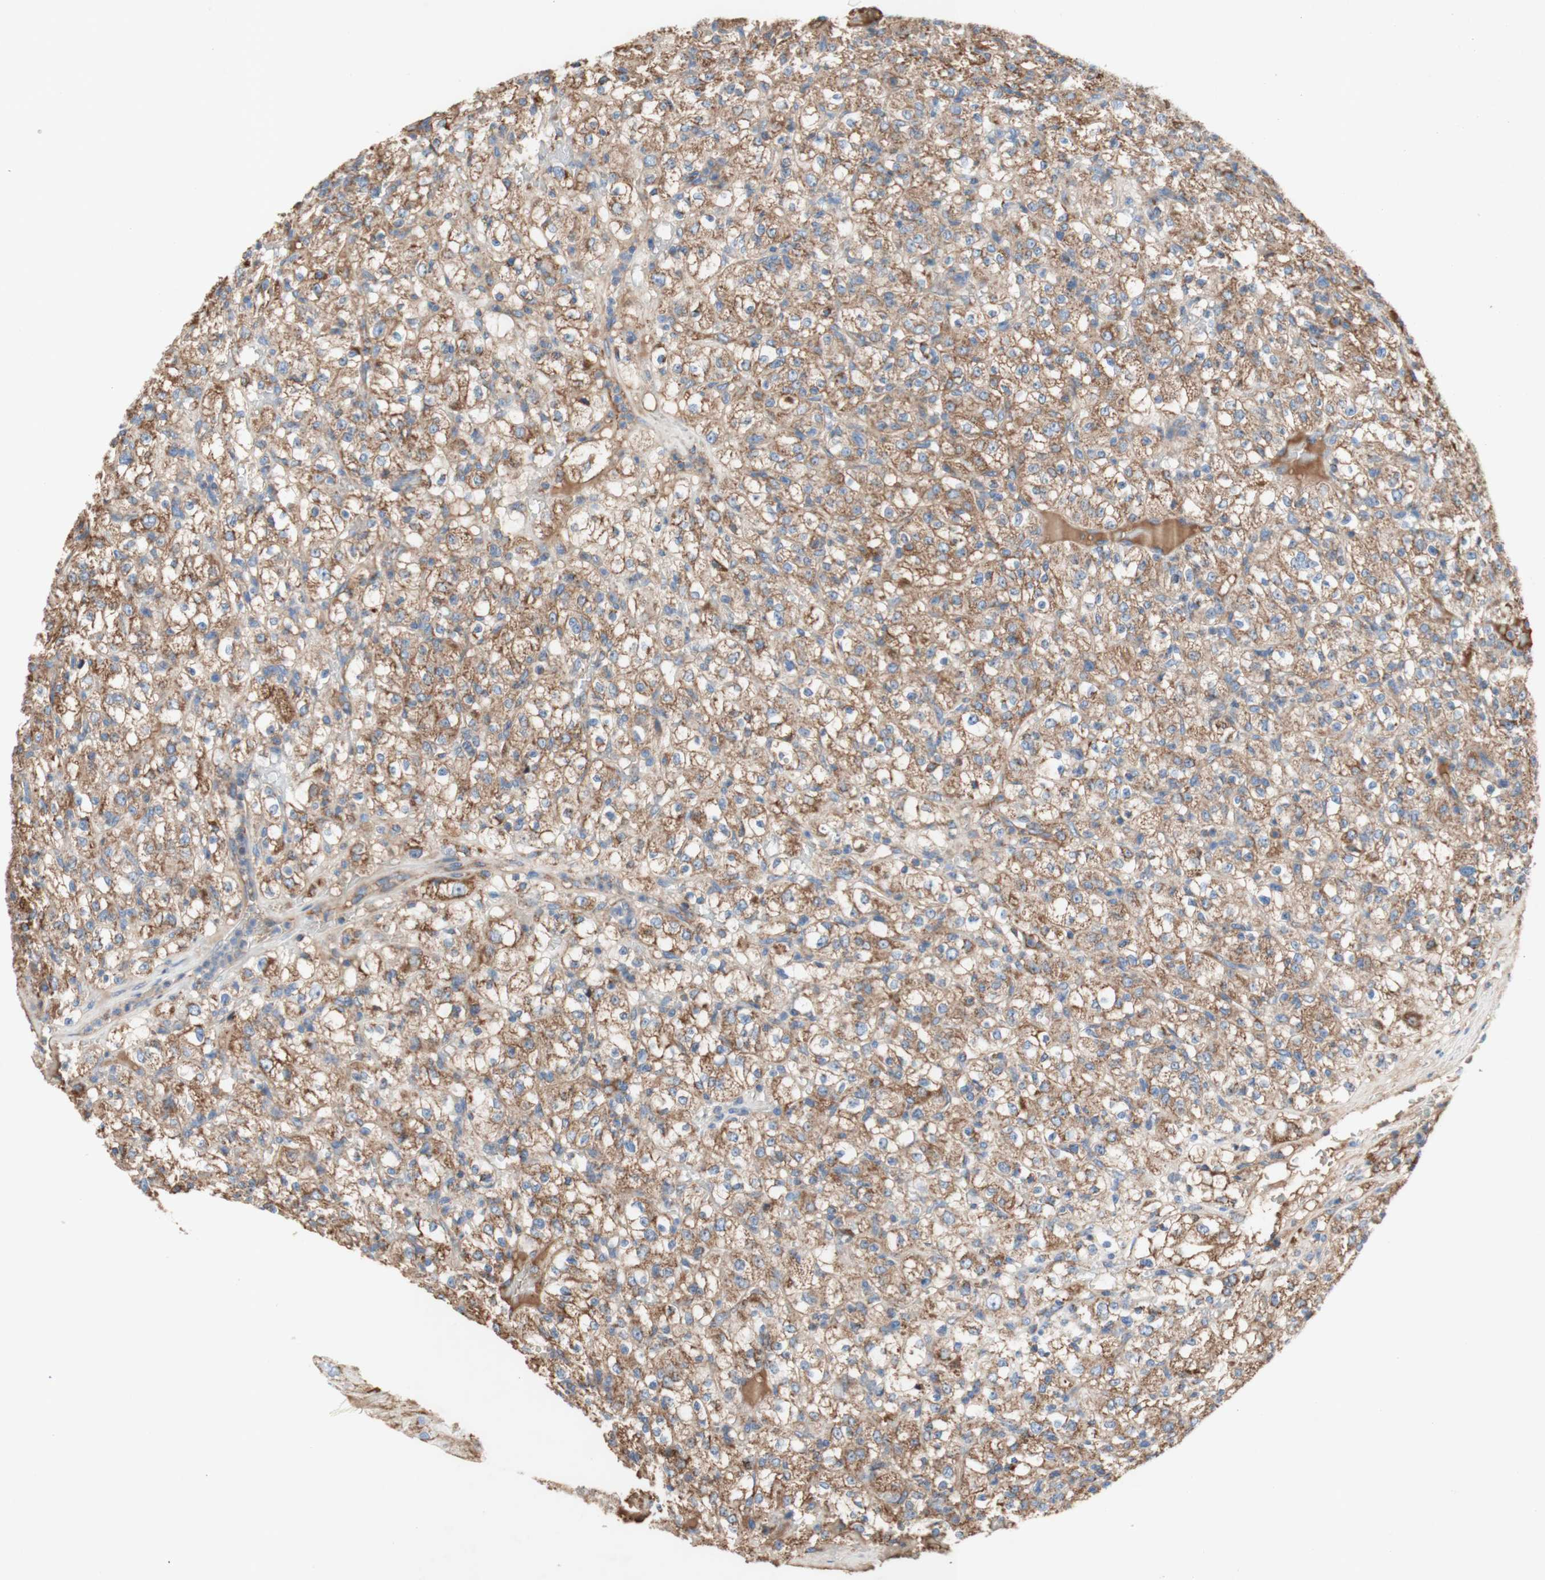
{"staining": {"intensity": "moderate", "quantity": ">75%", "location": "cytoplasmic/membranous"}, "tissue": "renal cancer", "cell_type": "Tumor cells", "image_type": "cancer", "snomed": [{"axis": "morphology", "description": "Normal tissue, NOS"}, {"axis": "morphology", "description": "Adenocarcinoma, NOS"}, {"axis": "topography", "description": "Kidney"}], "caption": "Protein expression analysis of human renal cancer reveals moderate cytoplasmic/membranous expression in approximately >75% of tumor cells.", "gene": "SDHB", "patient": {"sex": "female", "age": 72}}